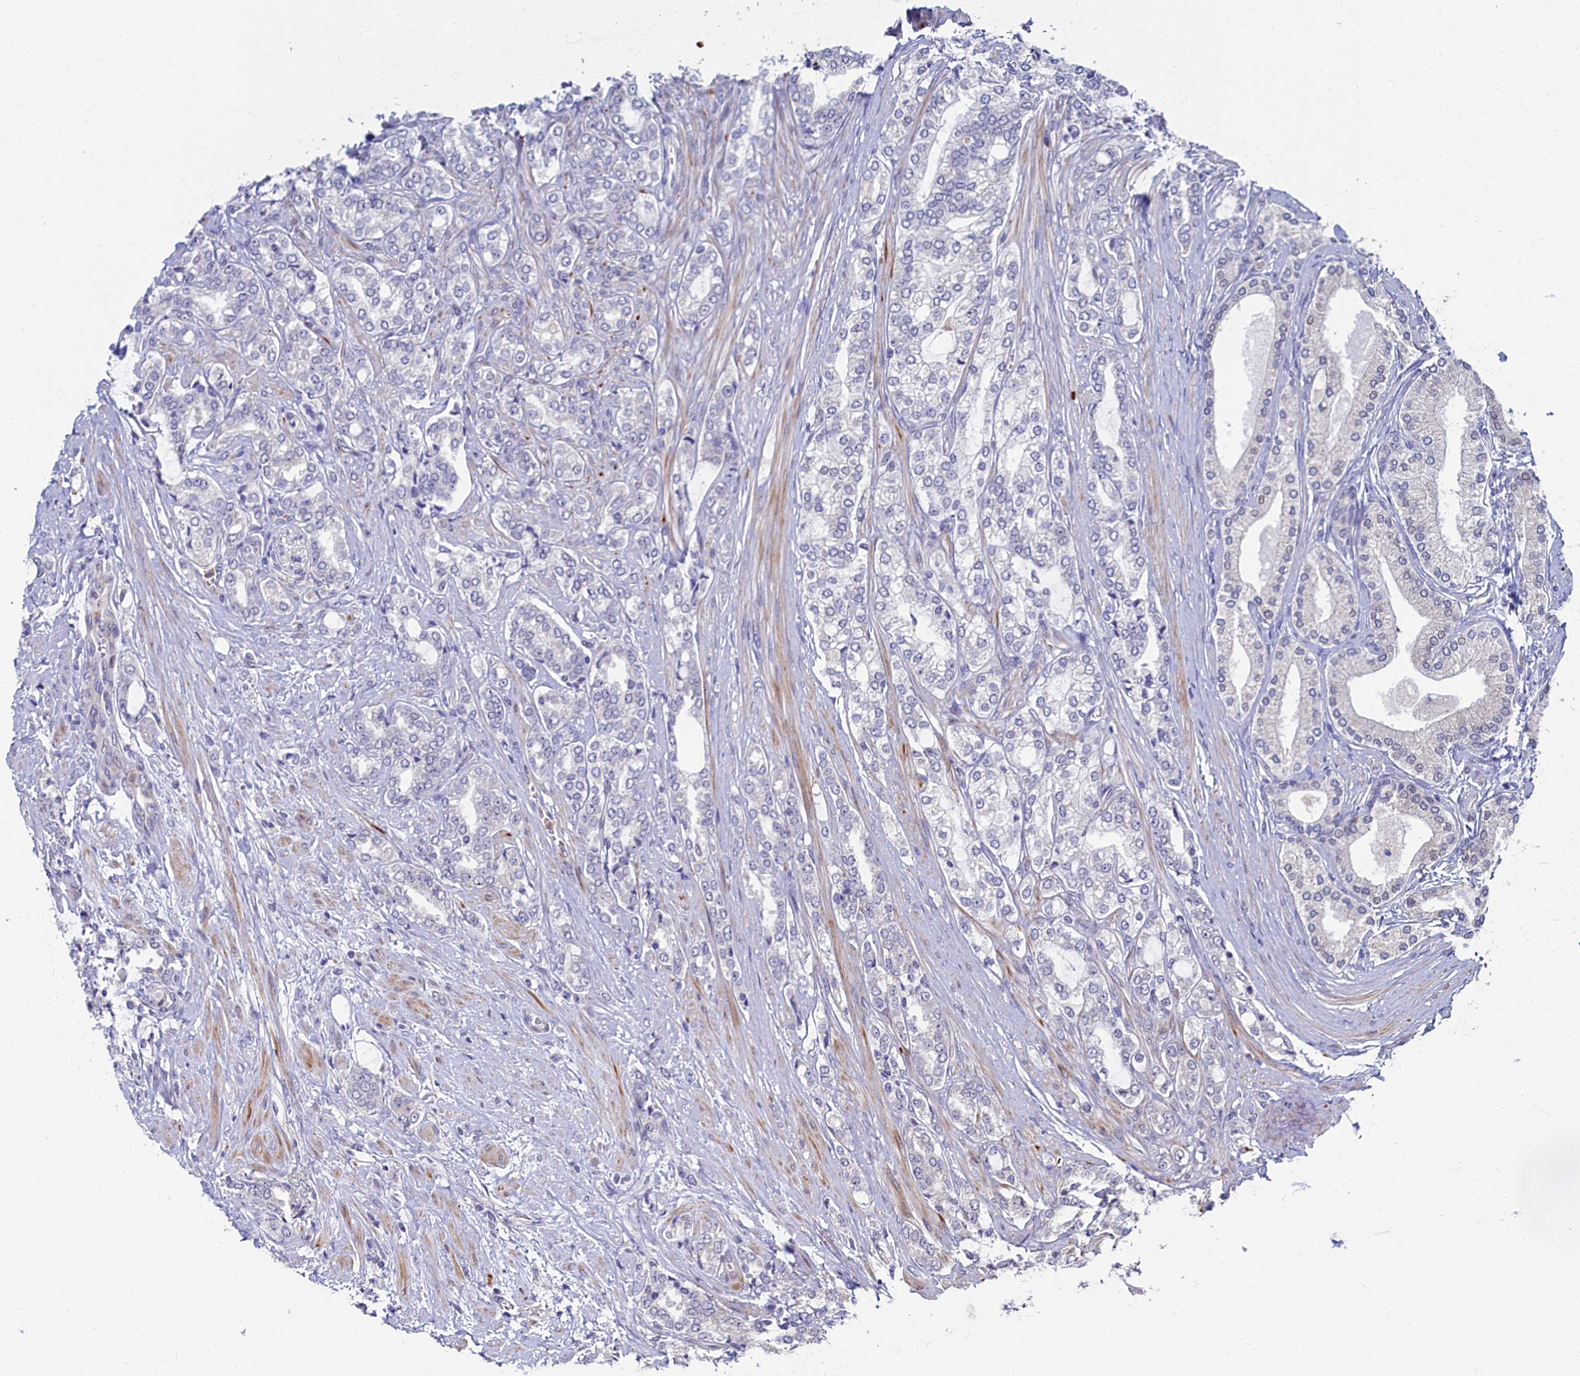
{"staining": {"intensity": "negative", "quantity": "none", "location": "none"}, "tissue": "prostate cancer", "cell_type": "Tumor cells", "image_type": "cancer", "snomed": [{"axis": "morphology", "description": "Adenocarcinoma, High grade"}, {"axis": "topography", "description": "Prostate"}], "caption": "This is a micrograph of IHC staining of prostate cancer, which shows no expression in tumor cells.", "gene": "PIK3C3", "patient": {"sex": "male", "age": 64}}